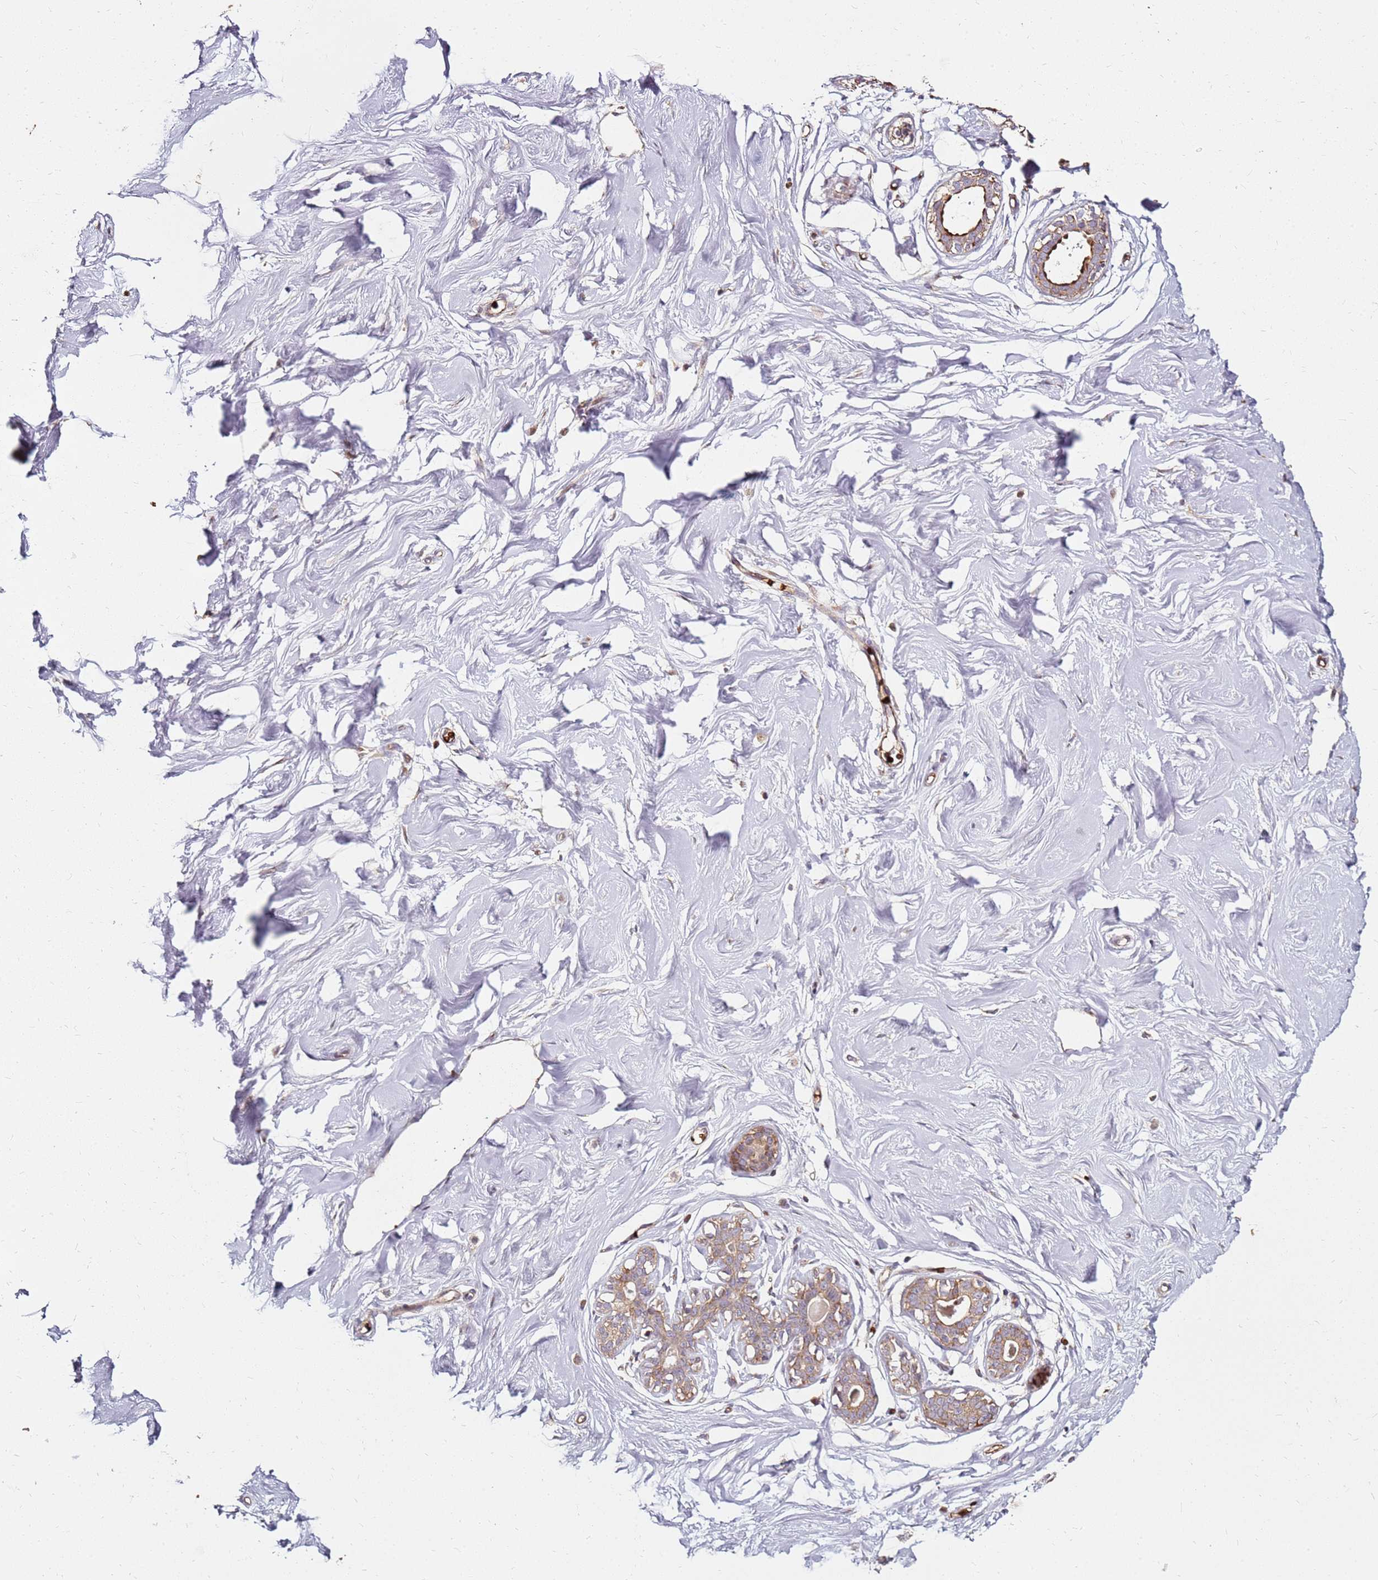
{"staining": {"intensity": "negative", "quantity": "none", "location": "none"}, "tissue": "breast", "cell_type": "Adipocytes", "image_type": "normal", "snomed": [{"axis": "morphology", "description": "Normal tissue, NOS"}, {"axis": "morphology", "description": "Adenoma, NOS"}, {"axis": "topography", "description": "Breast"}], "caption": "An image of breast stained for a protein shows no brown staining in adipocytes. Brightfield microscopy of immunohistochemistry stained with DAB (brown) and hematoxylin (blue), captured at high magnification.", "gene": "RNF11", "patient": {"sex": "female", "age": 23}}